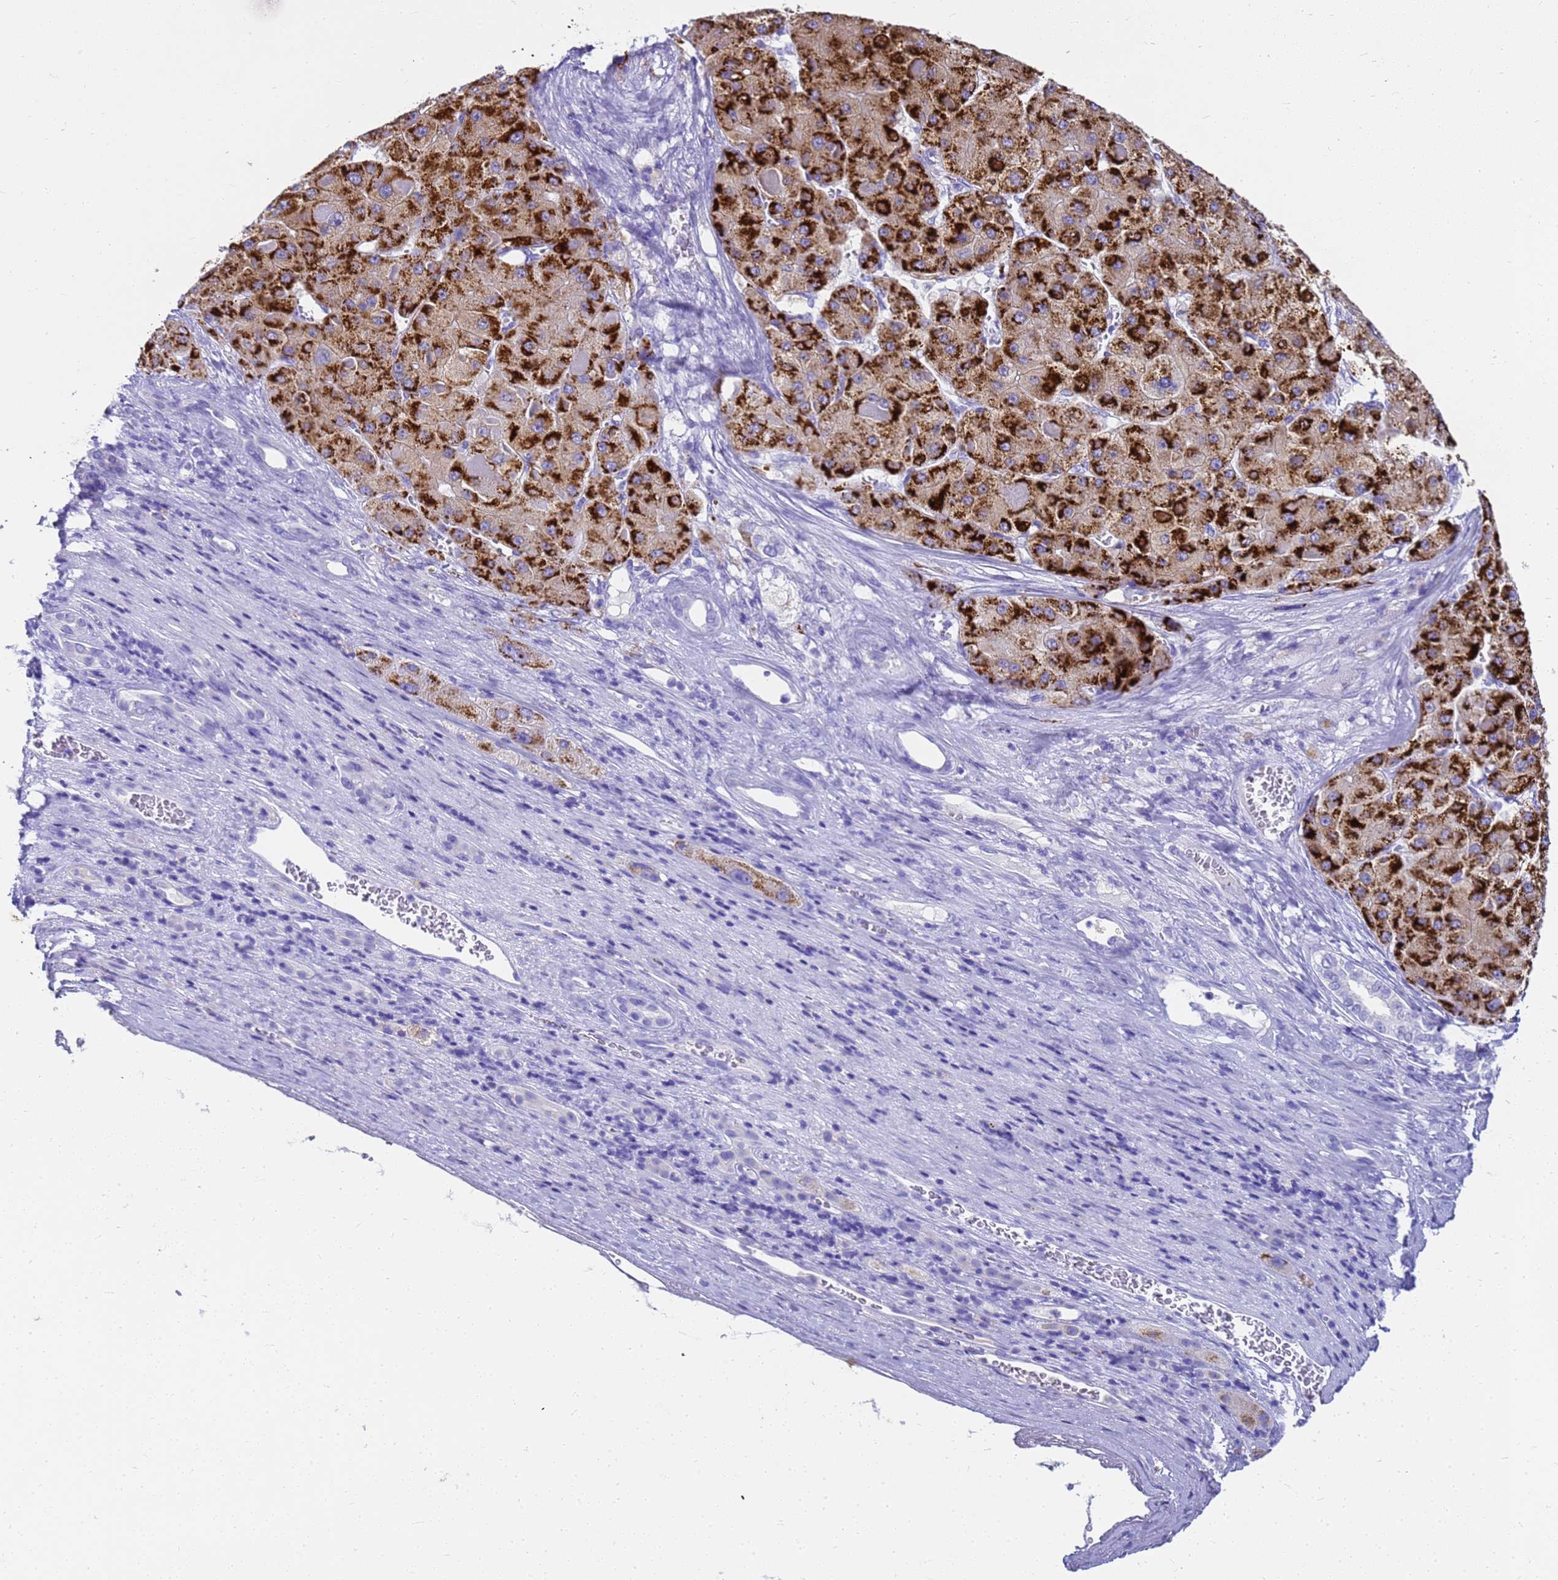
{"staining": {"intensity": "strong", "quantity": ">75%", "location": "cytoplasmic/membranous"}, "tissue": "liver cancer", "cell_type": "Tumor cells", "image_type": "cancer", "snomed": [{"axis": "morphology", "description": "Carcinoma, Hepatocellular, NOS"}, {"axis": "topography", "description": "Liver"}], "caption": "Immunohistochemistry micrograph of neoplastic tissue: human hepatocellular carcinoma (liver) stained using IHC displays high levels of strong protein expression localized specifically in the cytoplasmic/membranous of tumor cells, appearing as a cytoplasmic/membranous brown color.", "gene": "MS4A13", "patient": {"sex": "female", "age": 73}}